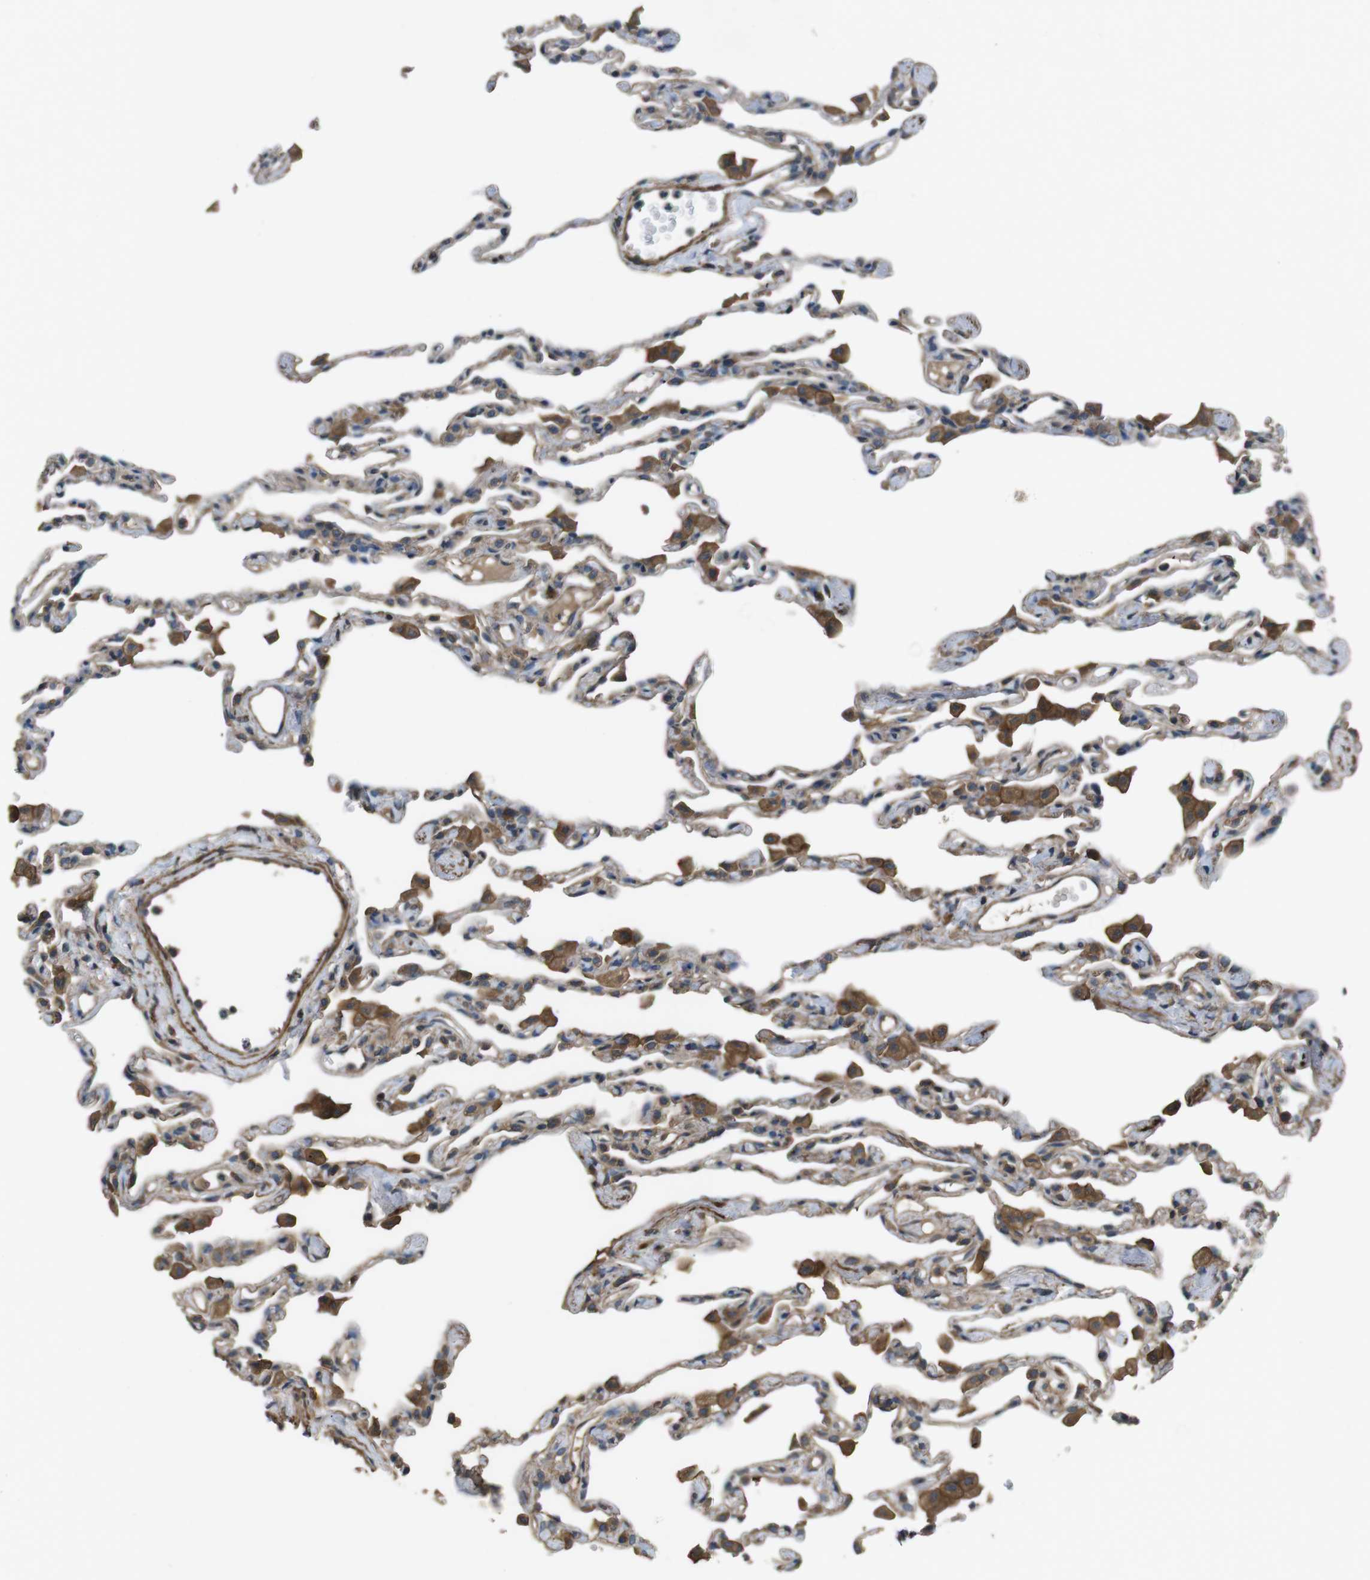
{"staining": {"intensity": "weak", "quantity": "25%-75%", "location": "cytoplasmic/membranous"}, "tissue": "lung", "cell_type": "Alveolar cells", "image_type": "normal", "snomed": [{"axis": "morphology", "description": "Normal tissue, NOS"}, {"axis": "topography", "description": "Lung"}], "caption": "High-magnification brightfield microscopy of unremarkable lung stained with DAB (brown) and counterstained with hematoxylin (blue). alveolar cells exhibit weak cytoplasmic/membranous positivity is present in about25%-75% of cells. (DAB (3,3'-diaminobenzidine) = brown stain, brightfield microscopy at high magnification).", "gene": "FUT2", "patient": {"sex": "female", "age": 49}}